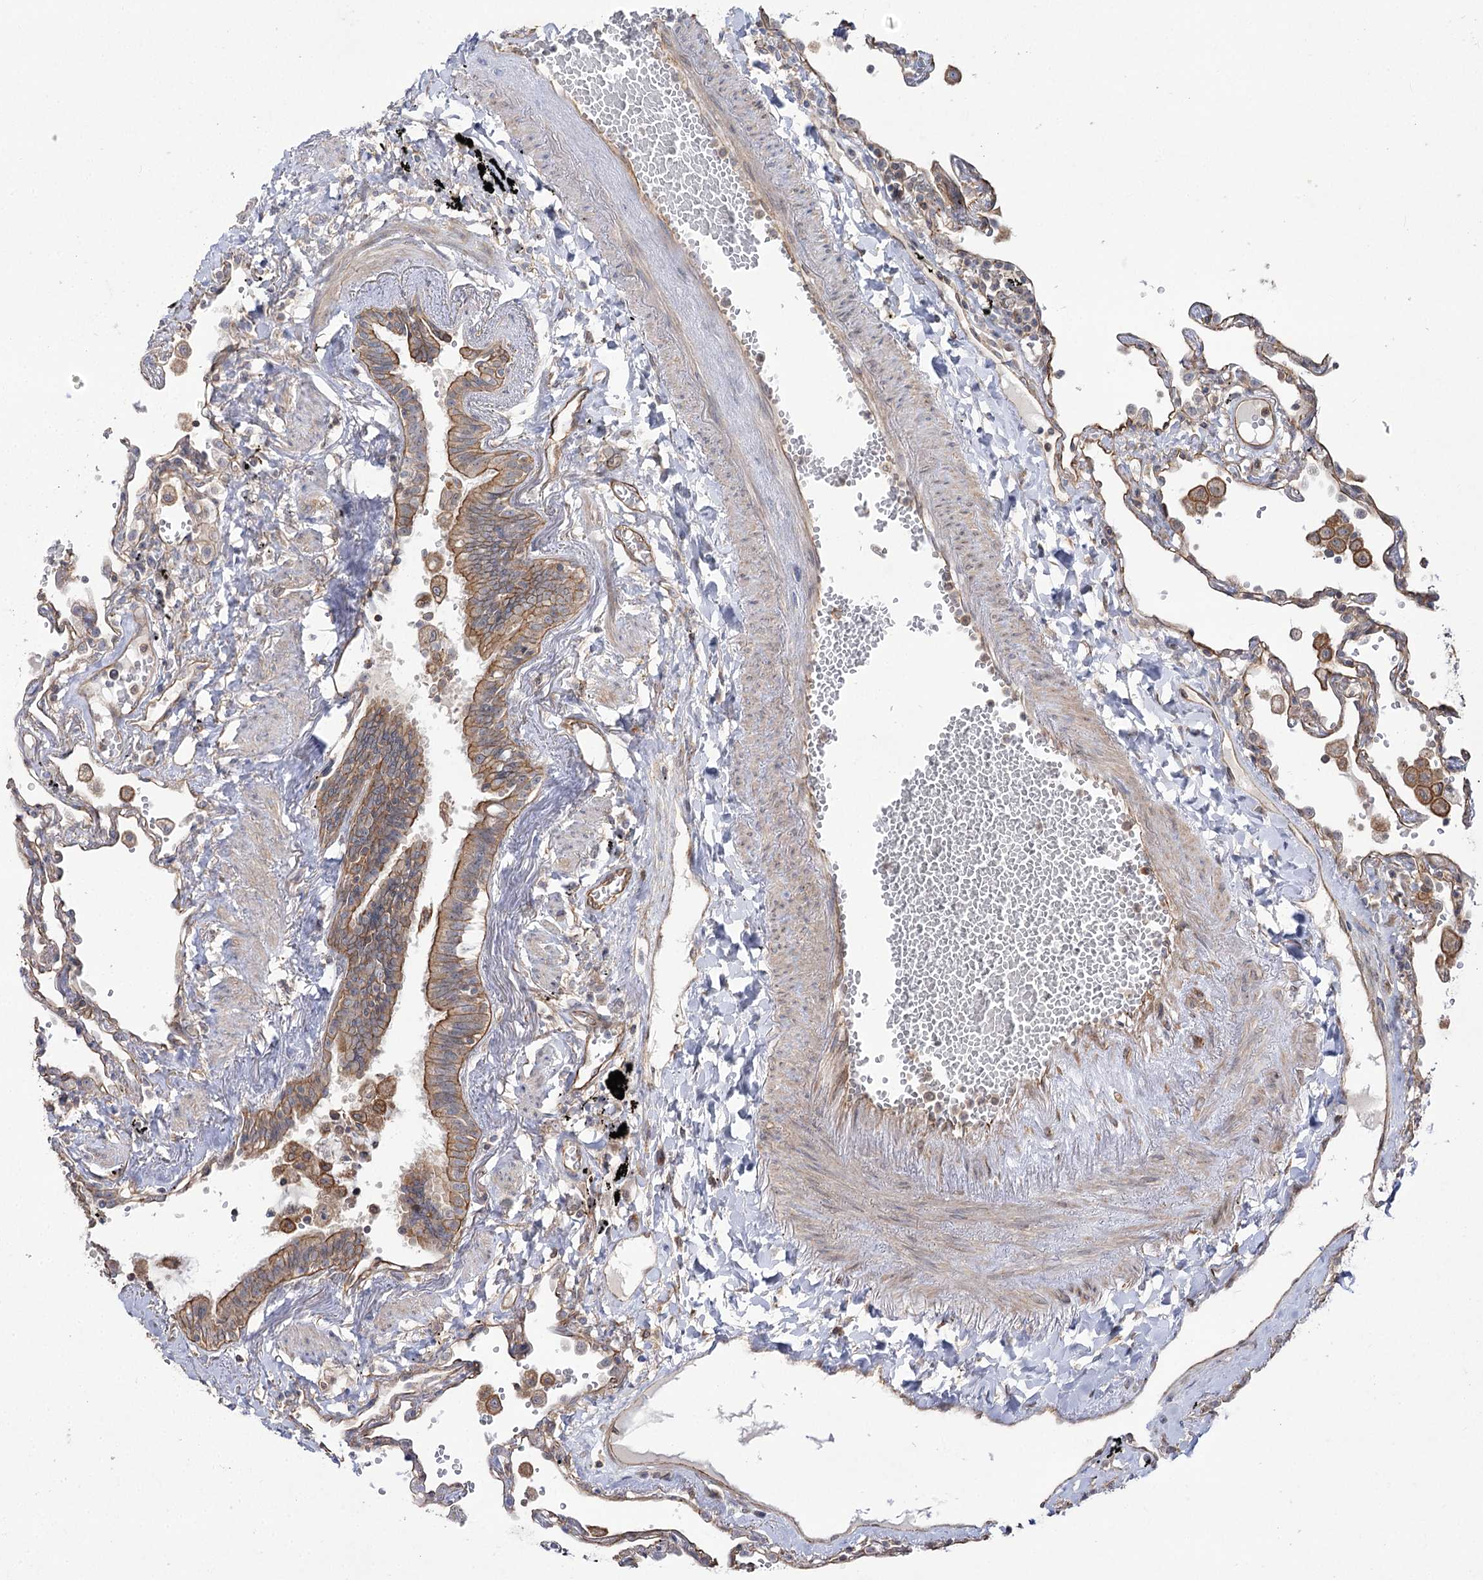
{"staining": {"intensity": "negative", "quantity": "none", "location": "none"}, "tissue": "lung", "cell_type": "Alveolar cells", "image_type": "normal", "snomed": [{"axis": "morphology", "description": "Normal tissue, NOS"}, {"axis": "topography", "description": "Lung"}], "caption": "The histopathology image reveals no staining of alveolar cells in unremarkable lung.", "gene": "SH3BP5L", "patient": {"sex": "female", "age": 67}}